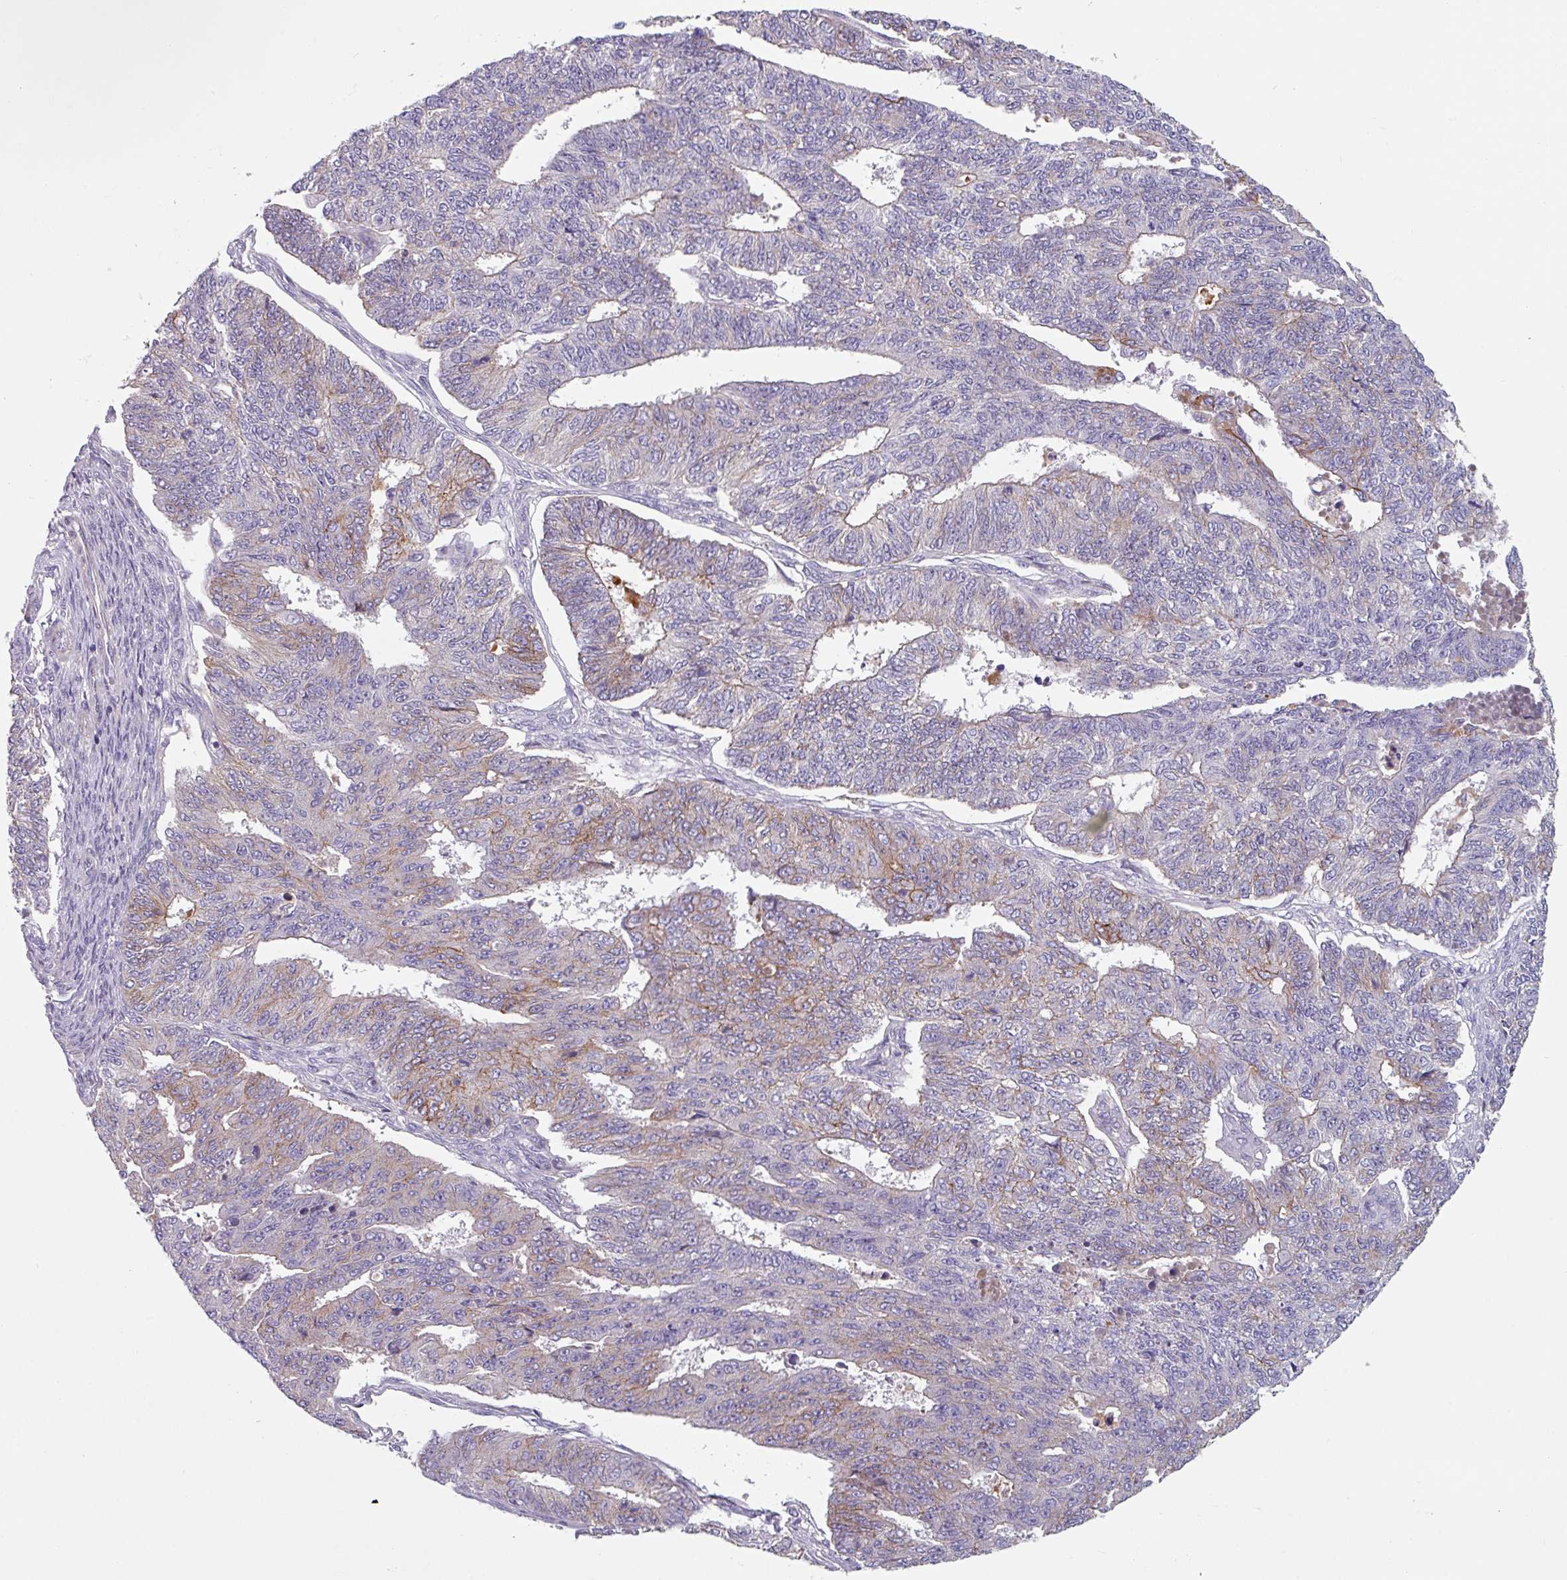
{"staining": {"intensity": "weak", "quantity": "25%-75%", "location": "cytoplasmic/membranous"}, "tissue": "endometrial cancer", "cell_type": "Tumor cells", "image_type": "cancer", "snomed": [{"axis": "morphology", "description": "Adenocarcinoma, NOS"}, {"axis": "topography", "description": "Endometrium"}], "caption": "Human endometrial cancer stained with a brown dye displays weak cytoplasmic/membranous positive positivity in about 25%-75% of tumor cells.", "gene": "TMEM132A", "patient": {"sex": "female", "age": 32}}